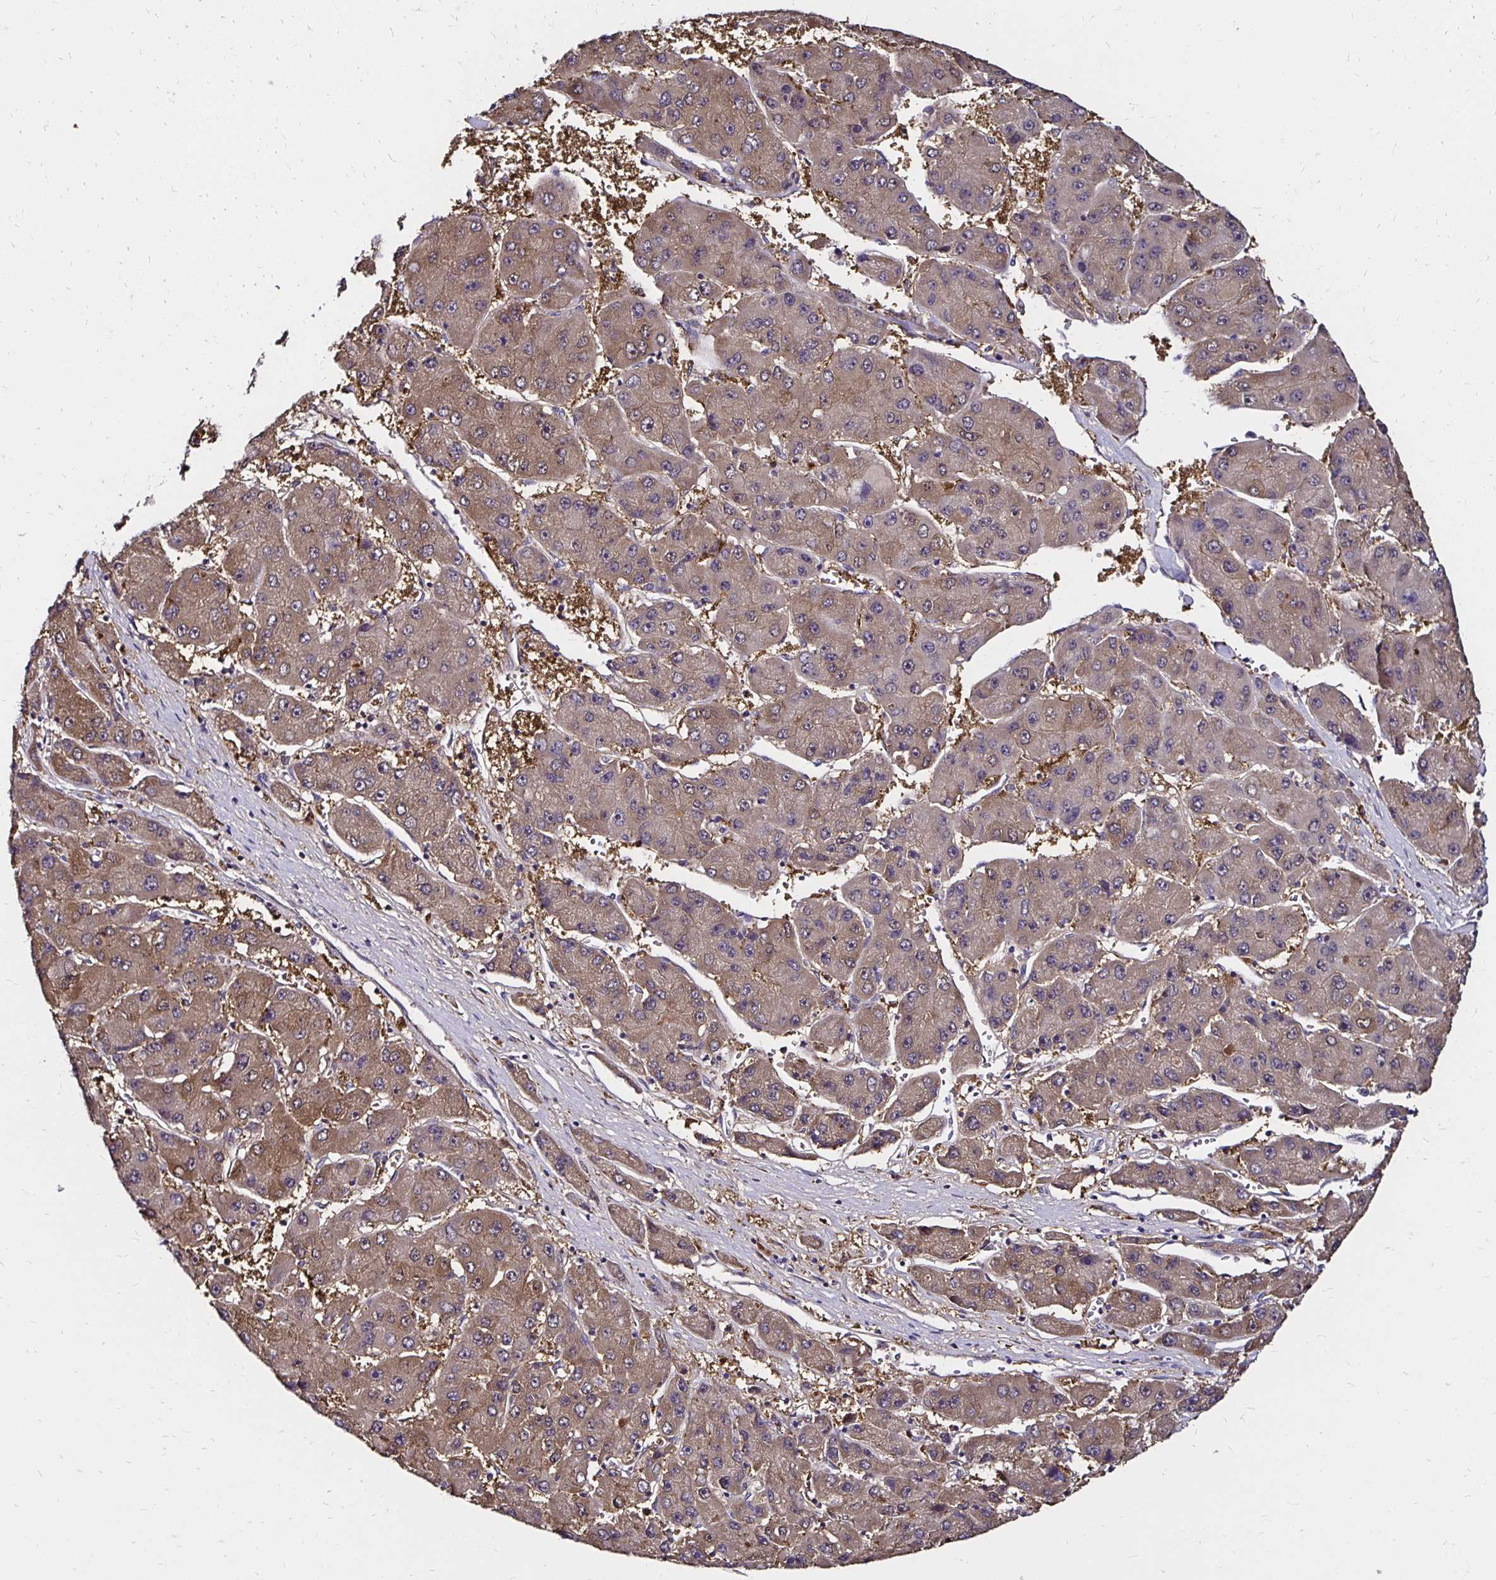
{"staining": {"intensity": "weak", "quantity": "25%-75%", "location": "cytoplasmic/membranous"}, "tissue": "liver cancer", "cell_type": "Tumor cells", "image_type": "cancer", "snomed": [{"axis": "morphology", "description": "Carcinoma, Hepatocellular, NOS"}, {"axis": "topography", "description": "Liver"}], "caption": "Liver hepatocellular carcinoma stained with DAB (3,3'-diaminobenzidine) immunohistochemistry reveals low levels of weak cytoplasmic/membranous positivity in approximately 25%-75% of tumor cells. (IHC, brightfield microscopy, high magnification).", "gene": "TXN", "patient": {"sex": "female", "age": 61}}